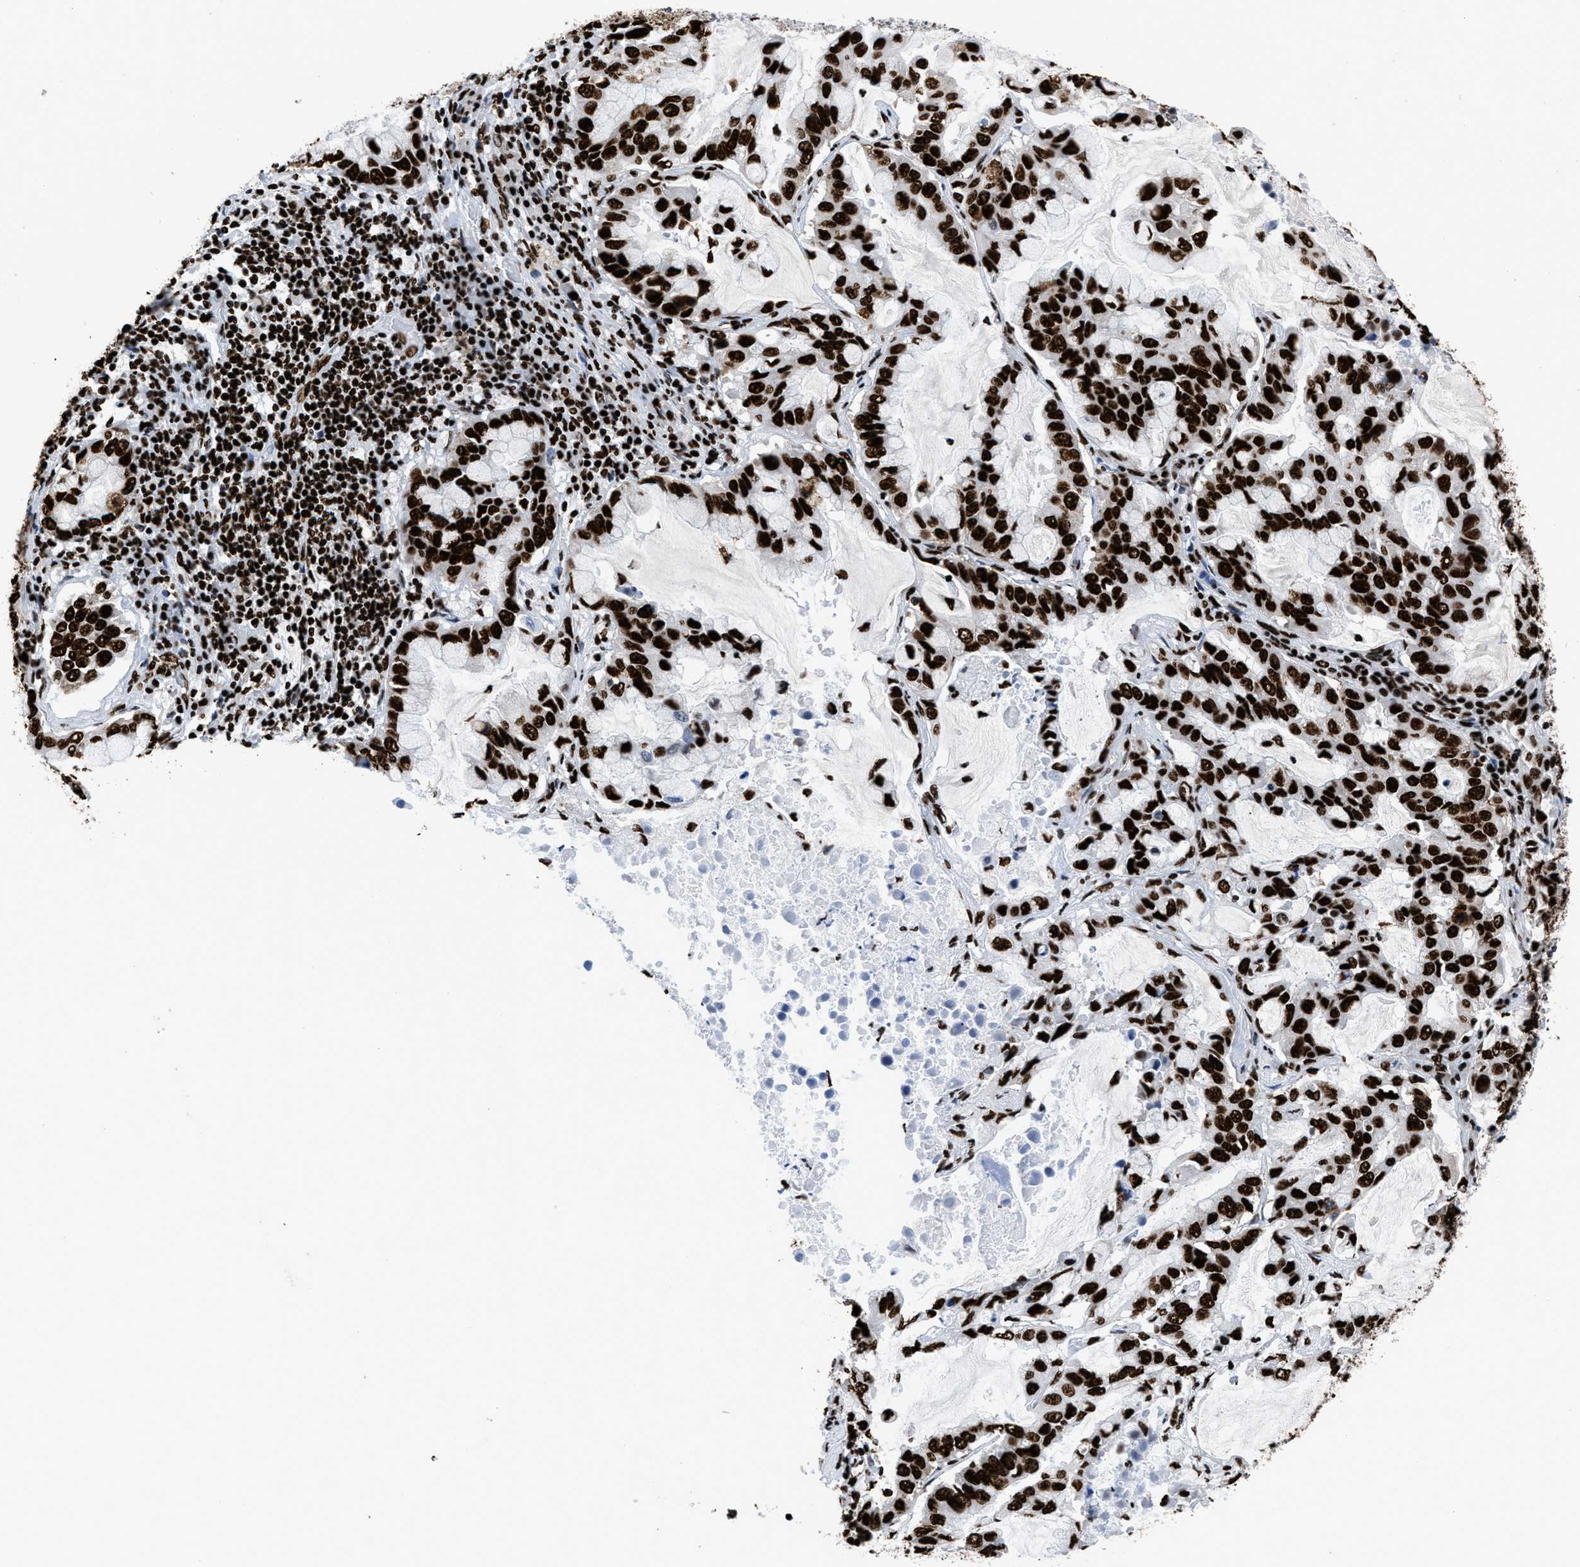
{"staining": {"intensity": "strong", "quantity": ">75%", "location": "nuclear"}, "tissue": "lung cancer", "cell_type": "Tumor cells", "image_type": "cancer", "snomed": [{"axis": "morphology", "description": "Adenocarcinoma, NOS"}, {"axis": "topography", "description": "Lung"}], "caption": "Lung cancer (adenocarcinoma) tissue reveals strong nuclear expression in approximately >75% of tumor cells, visualized by immunohistochemistry. Nuclei are stained in blue.", "gene": "HNRNPM", "patient": {"sex": "male", "age": 64}}